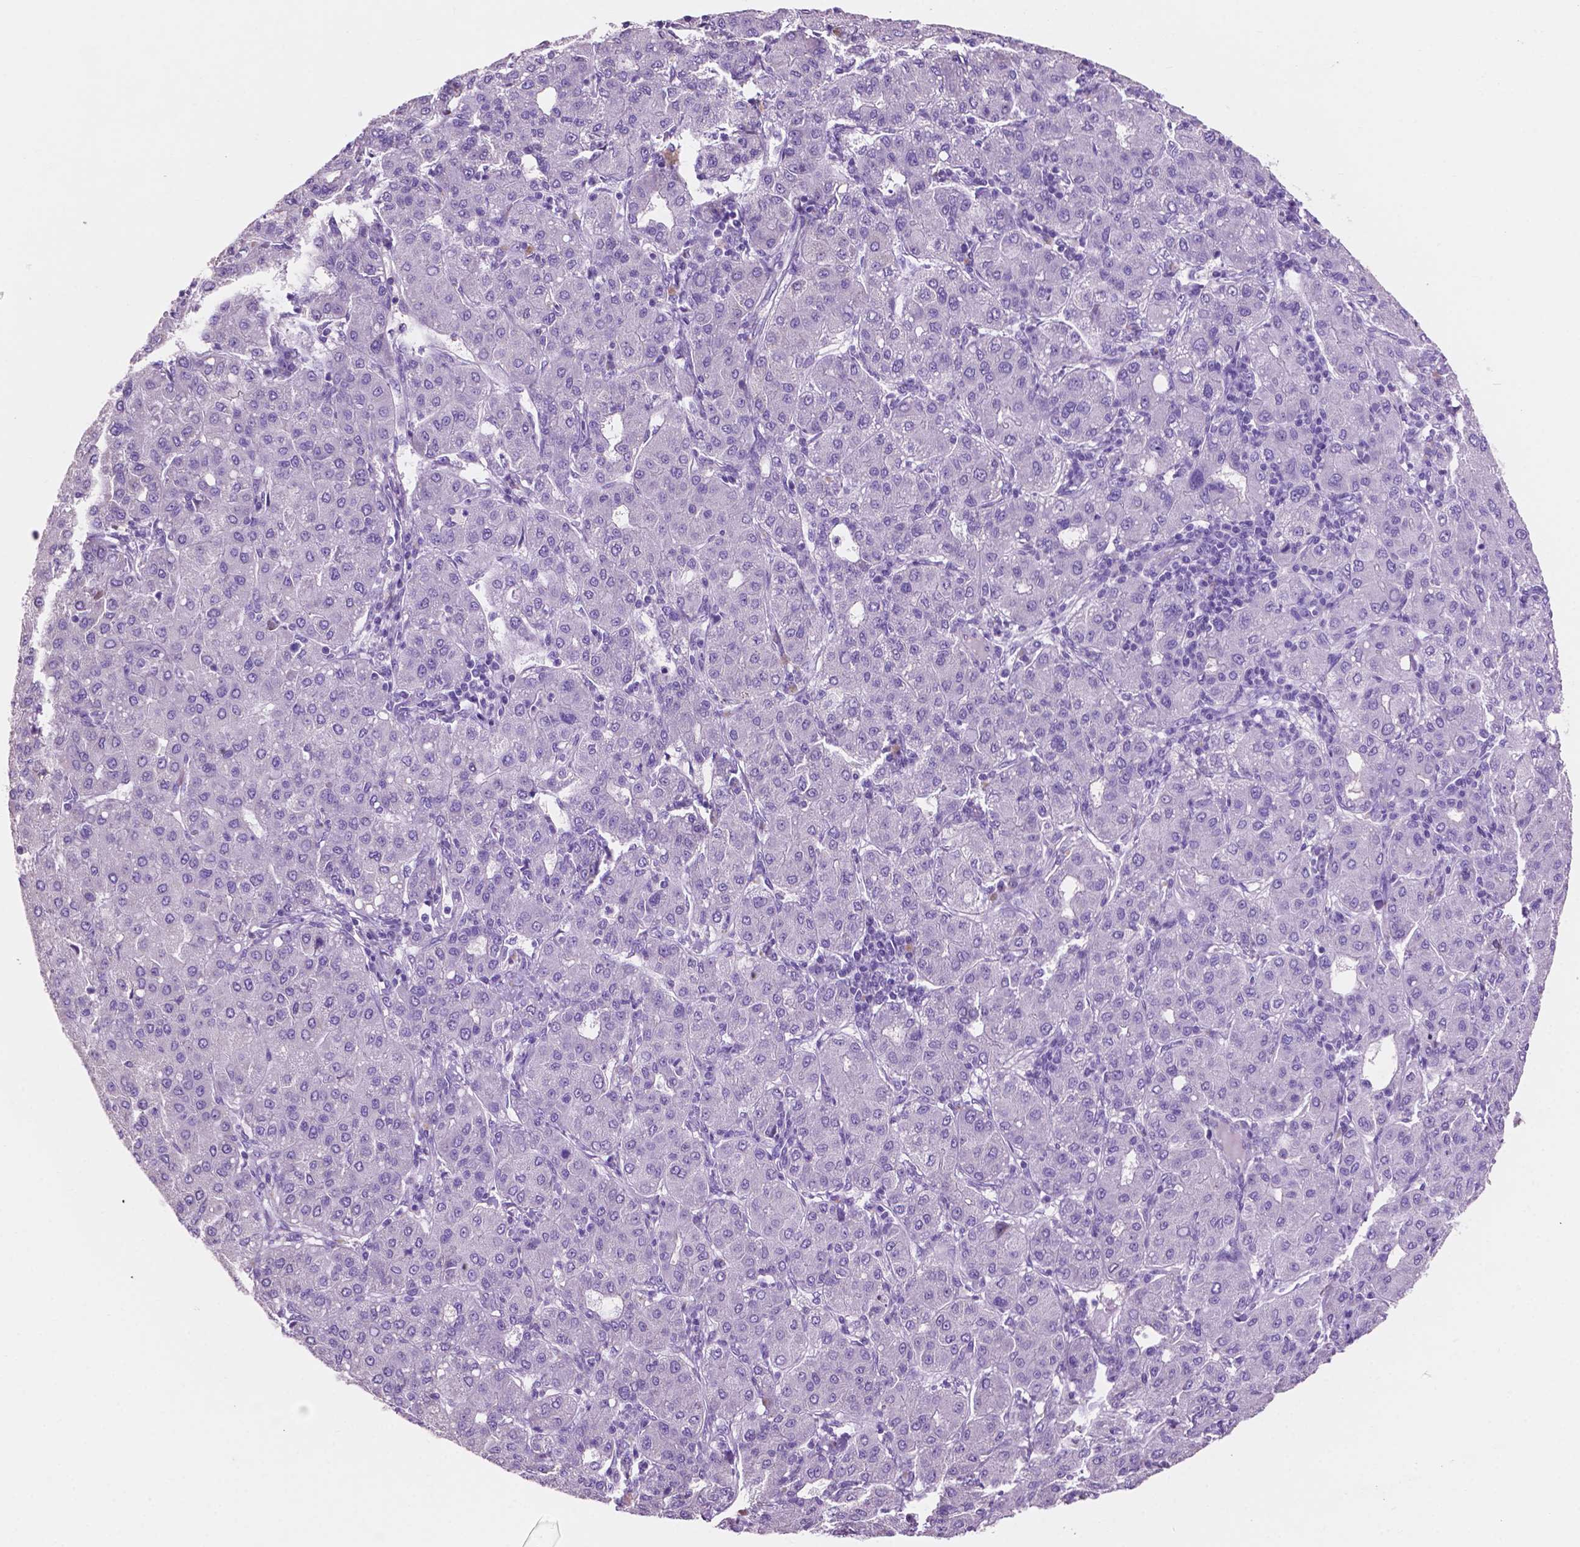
{"staining": {"intensity": "negative", "quantity": "none", "location": "none"}, "tissue": "liver cancer", "cell_type": "Tumor cells", "image_type": "cancer", "snomed": [{"axis": "morphology", "description": "Carcinoma, Hepatocellular, NOS"}, {"axis": "topography", "description": "Liver"}], "caption": "This is a image of immunohistochemistry staining of liver cancer (hepatocellular carcinoma), which shows no positivity in tumor cells.", "gene": "CLDN17", "patient": {"sex": "male", "age": 65}}